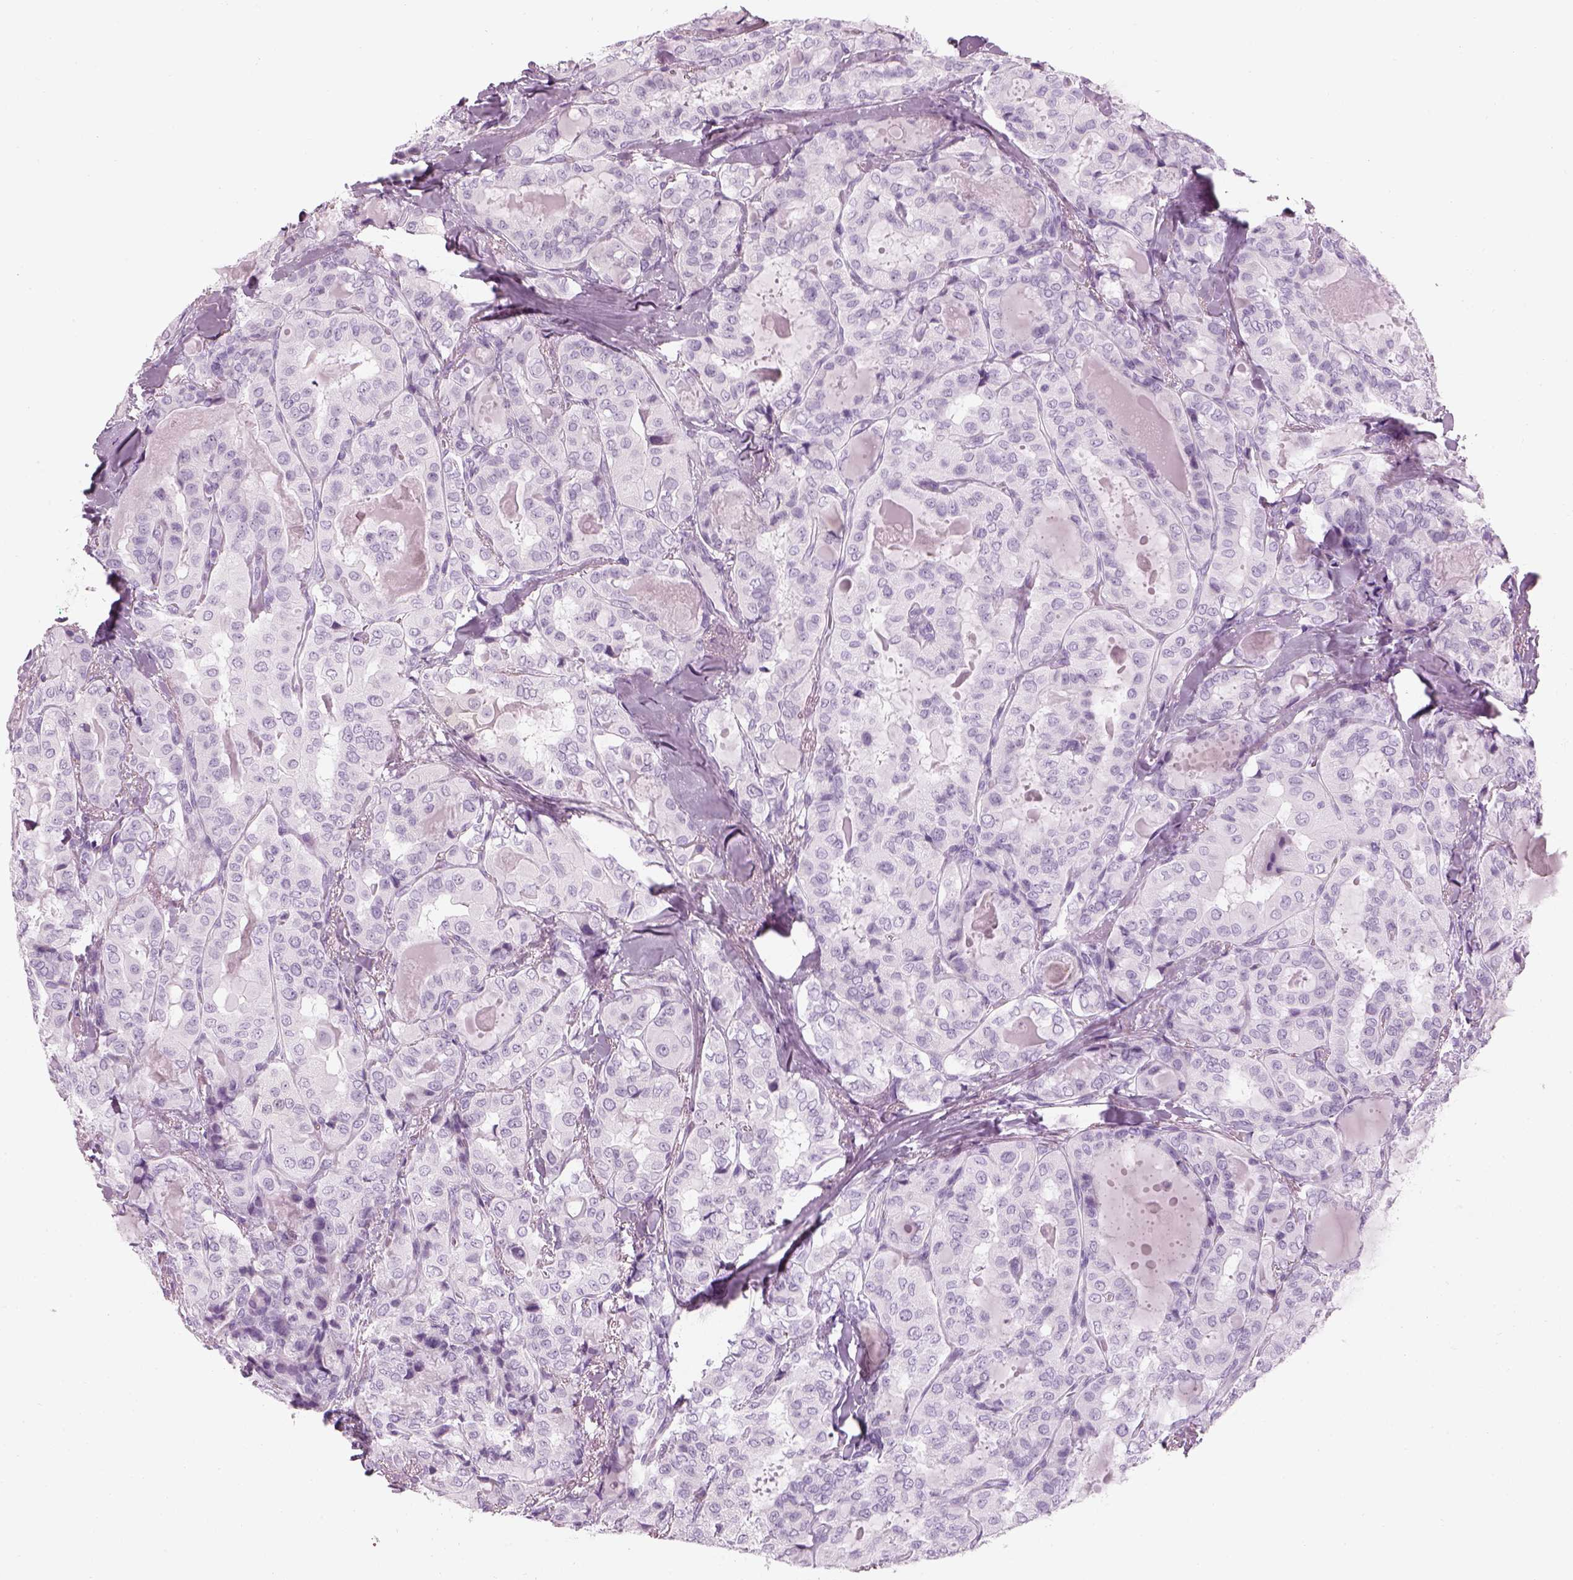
{"staining": {"intensity": "negative", "quantity": "none", "location": "none"}, "tissue": "thyroid cancer", "cell_type": "Tumor cells", "image_type": "cancer", "snomed": [{"axis": "morphology", "description": "Papillary adenocarcinoma, NOS"}, {"axis": "topography", "description": "Thyroid gland"}], "caption": "High power microscopy image of an immunohistochemistry histopathology image of thyroid cancer (papillary adenocarcinoma), revealing no significant staining in tumor cells.", "gene": "SAG", "patient": {"sex": "female", "age": 41}}